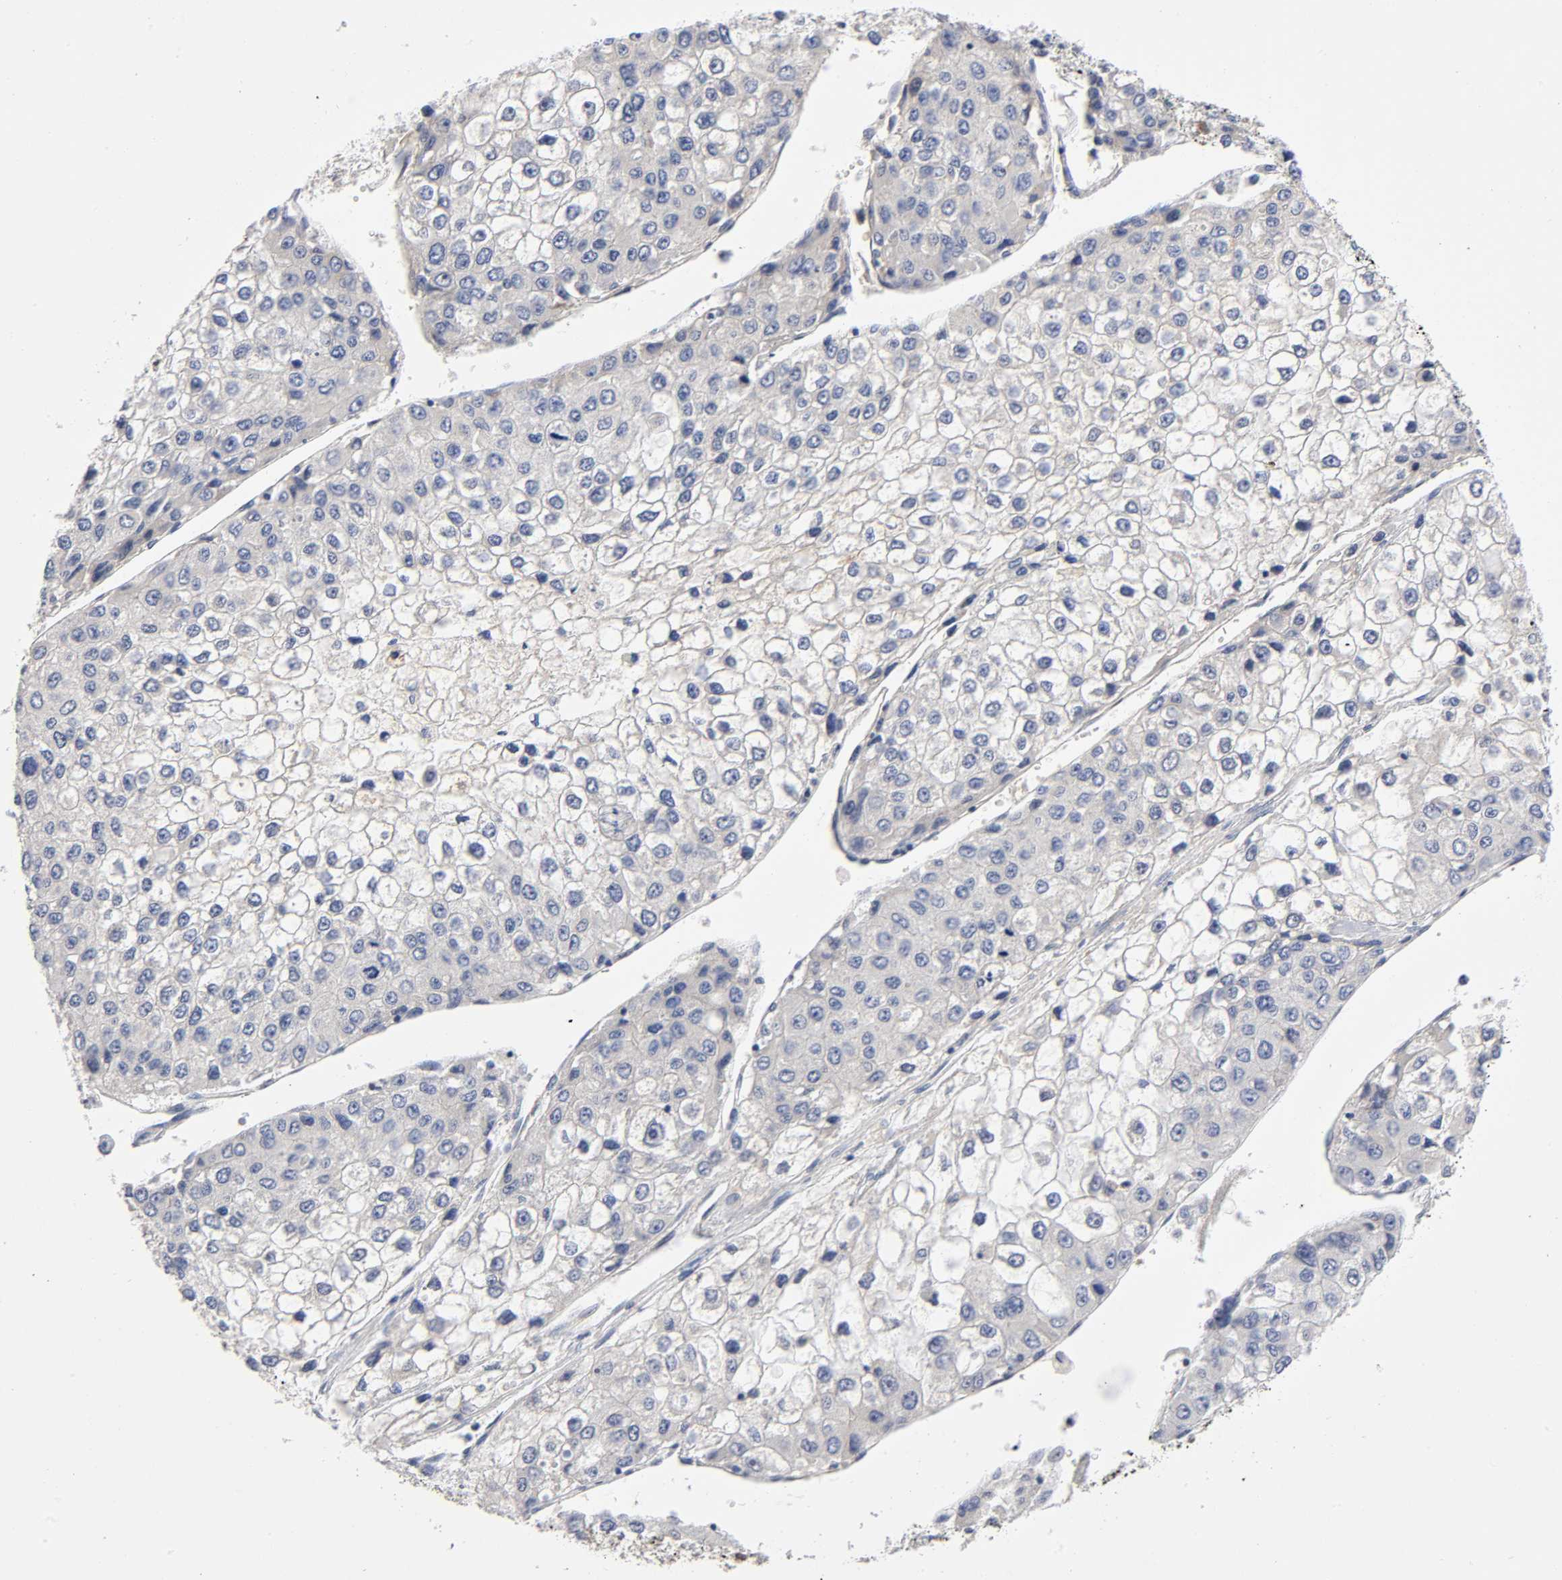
{"staining": {"intensity": "negative", "quantity": "none", "location": "none"}, "tissue": "liver cancer", "cell_type": "Tumor cells", "image_type": "cancer", "snomed": [{"axis": "morphology", "description": "Carcinoma, Hepatocellular, NOS"}, {"axis": "topography", "description": "Liver"}], "caption": "Histopathology image shows no significant protein expression in tumor cells of hepatocellular carcinoma (liver). Brightfield microscopy of immunohistochemistry (IHC) stained with DAB (3,3'-diaminobenzidine) (brown) and hematoxylin (blue), captured at high magnification.", "gene": "NOVA1", "patient": {"sex": "female", "age": 66}}